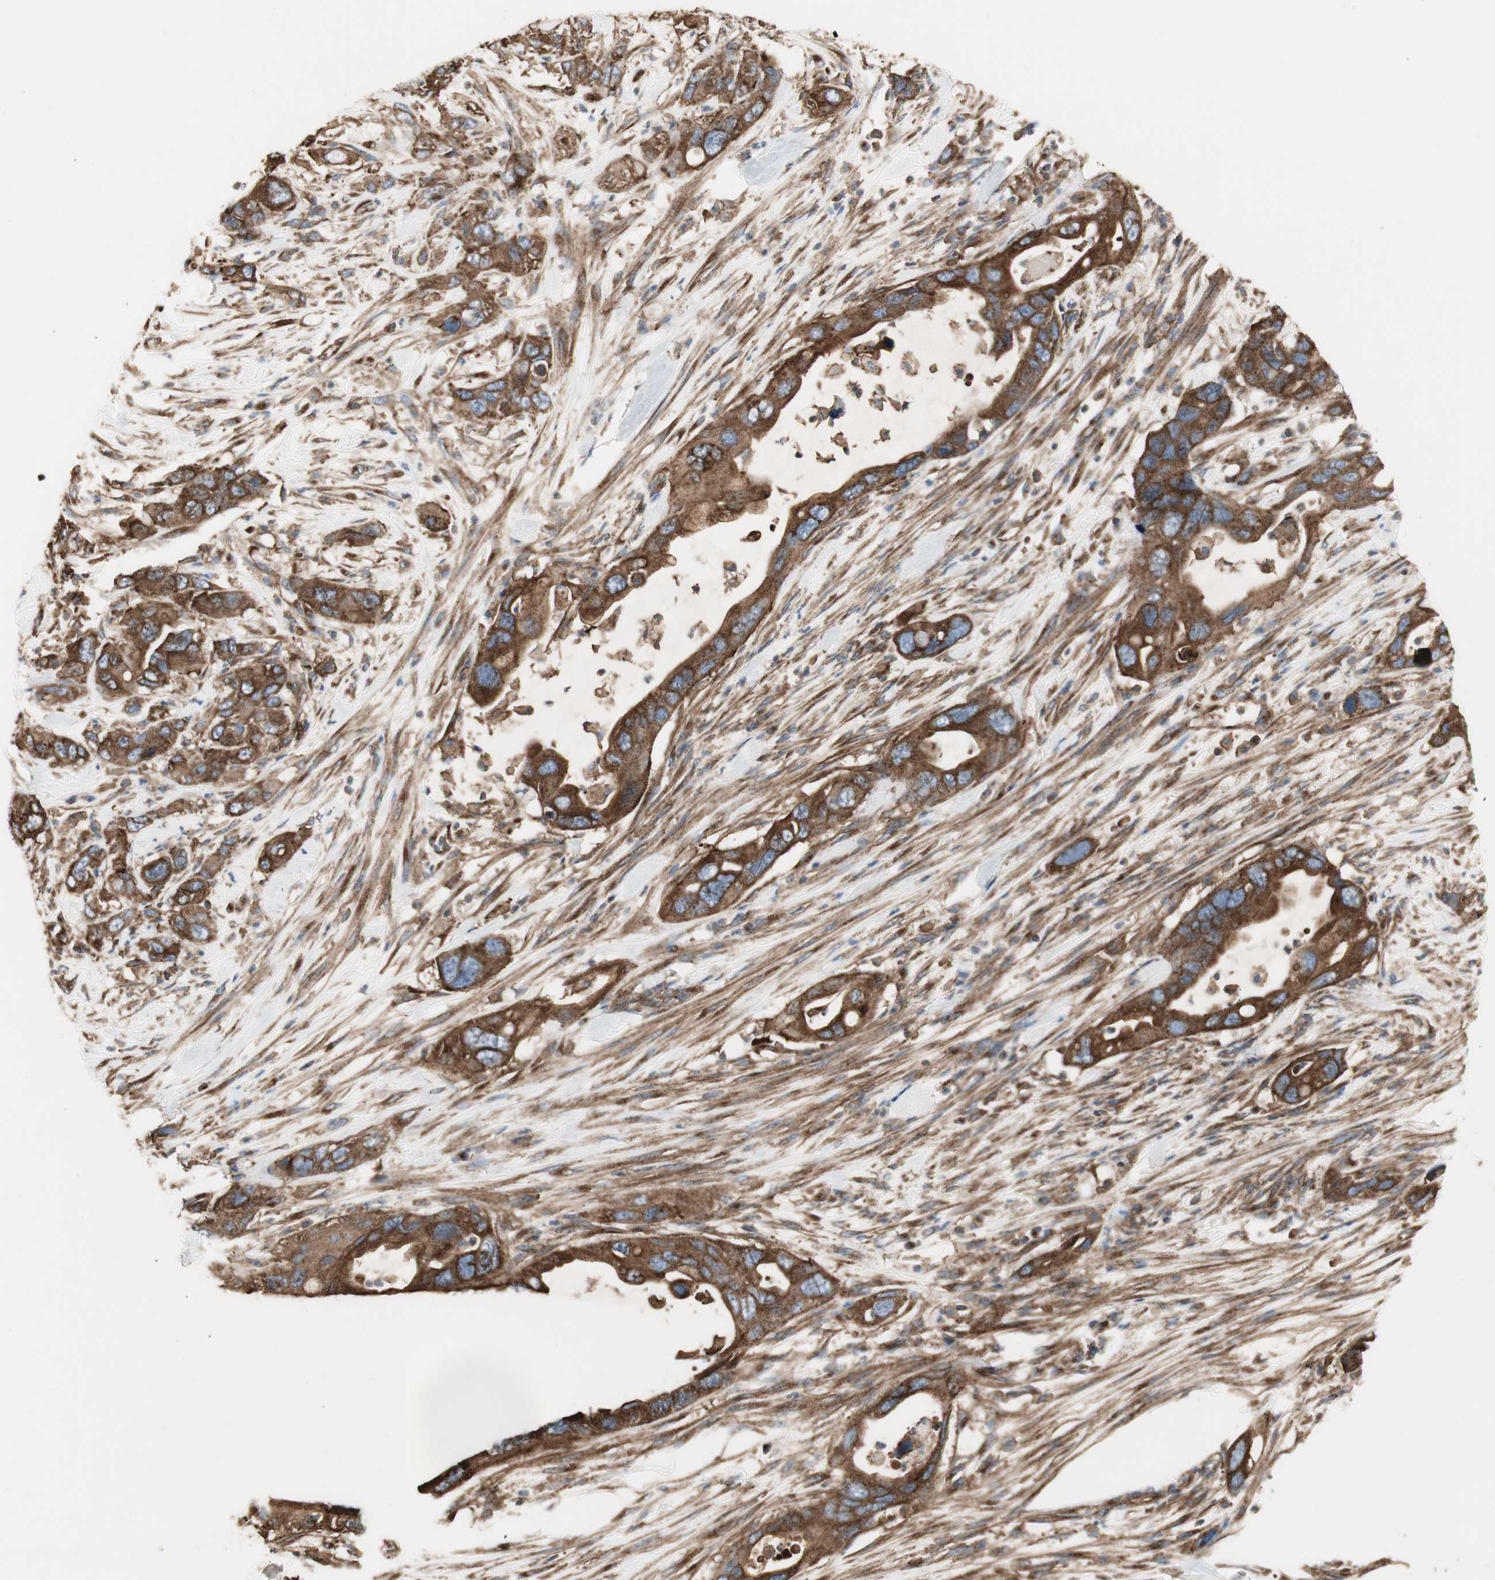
{"staining": {"intensity": "strong", "quantity": ">75%", "location": "cytoplasmic/membranous"}, "tissue": "pancreatic cancer", "cell_type": "Tumor cells", "image_type": "cancer", "snomed": [{"axis": "morphology", "description": "Adenocarcinoma, NOS"}, {"axis": "topography", "description": "Pancreas"}], "caption": "Immunohistochemistry (IHC) of human pancreatic adenocarcinoma exhibits high levels of strong cytoplasmic/membranous staining in approximately >75% of tumor cells.", "gene": "H6PD", "patient": {"sex": "female", "age": 71}}